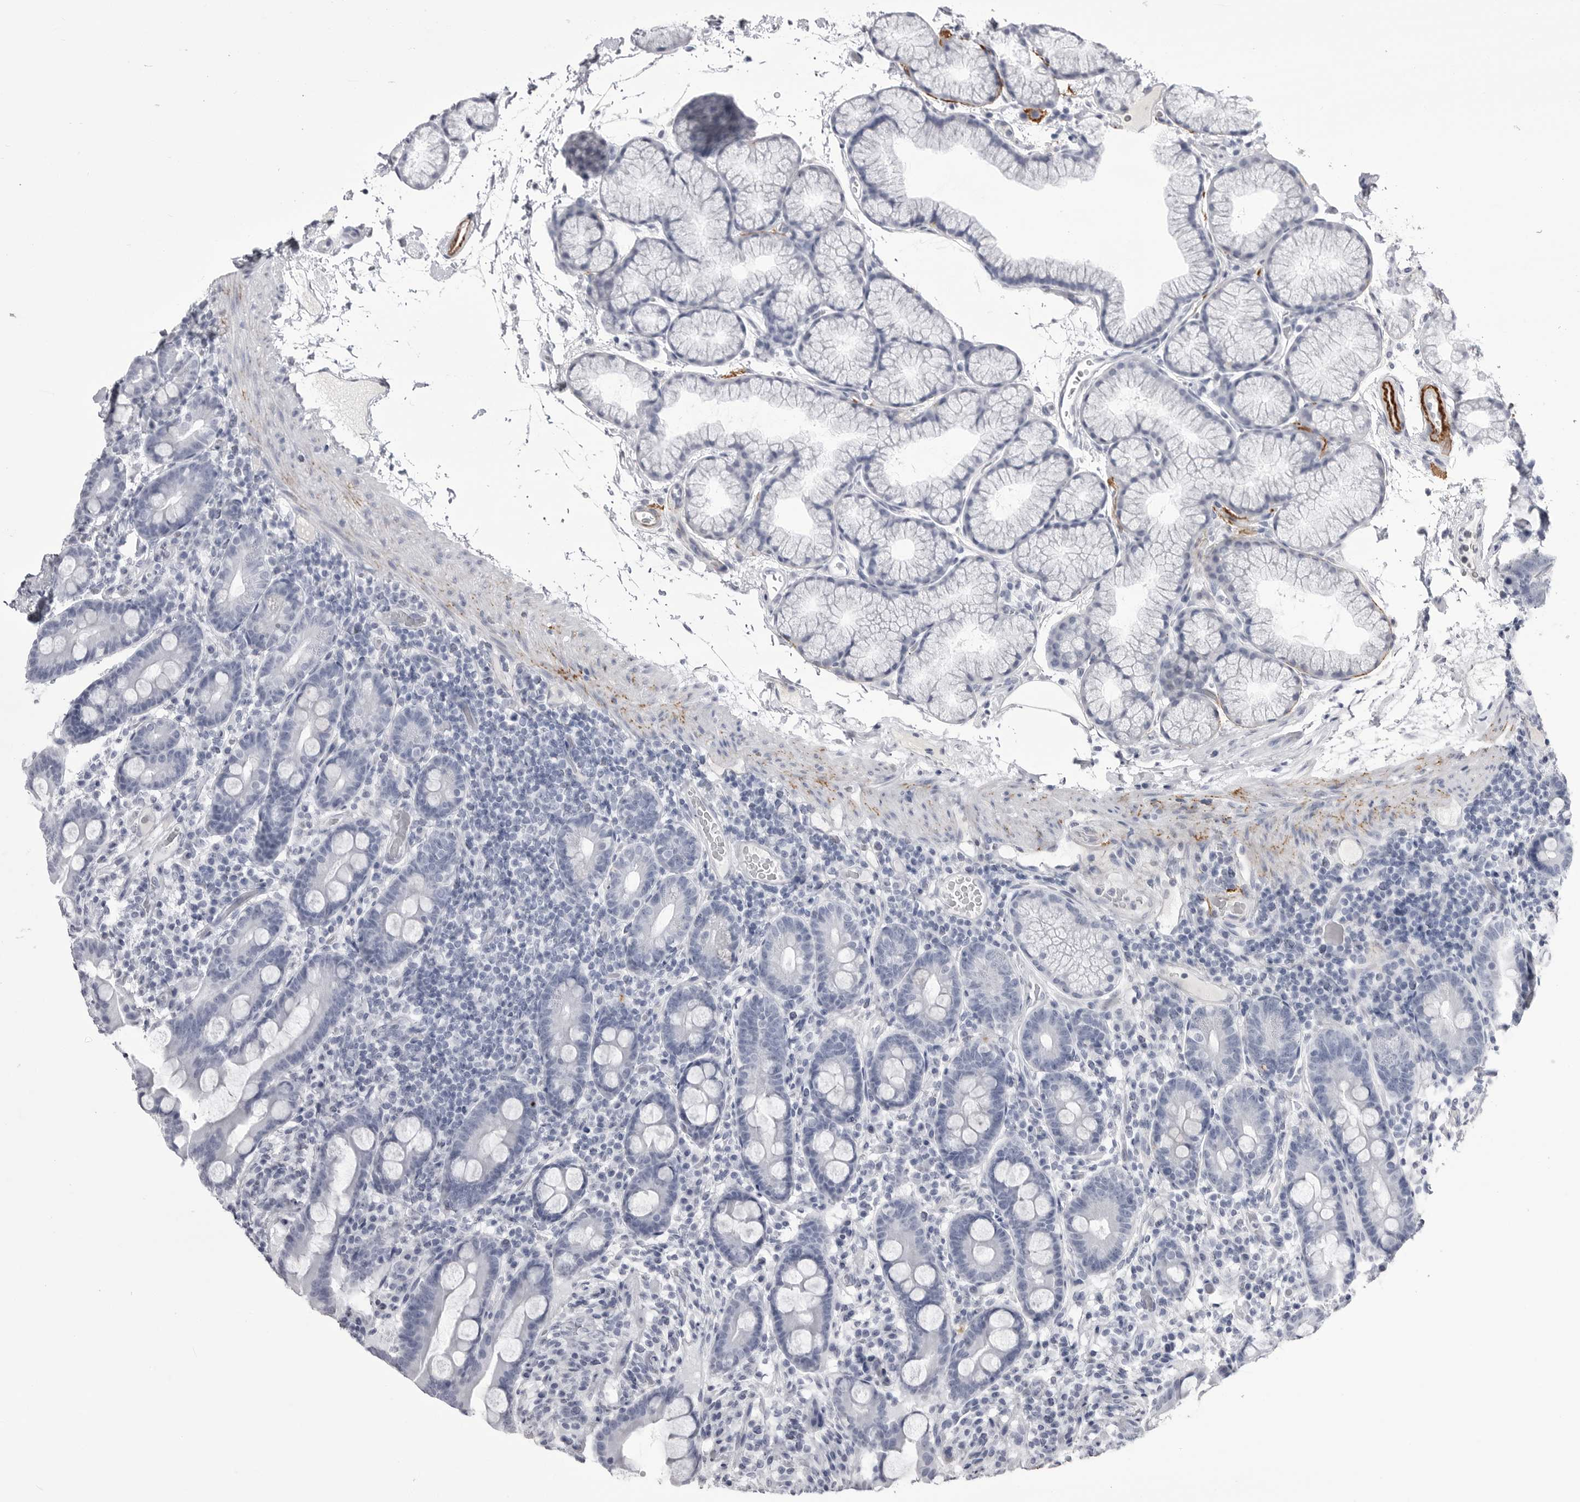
{"staining": {"intensity": "negative", "quantity": "none", "location": "none"}, "tissue": "duodenum", "cell_type": "Glandular cells", "image_type": "normal", "snomed": [{"axis": "morphology", "description": "Normal tissue, NOS"}, {"axis": "topography", "description": "Duodenum"}], "caption": "An immunohistochemistry histopathology image of unremarkable duodenum is shown. There is no staining in glandular cells of duodenum. The staining is performed using DAB (3,3'-diaminobenzidine) brown chromogen with nuclei counter-stained in using hematoxylin.", "gene": "COL26A1", "patient": {"sex": "male", "age": 54}}